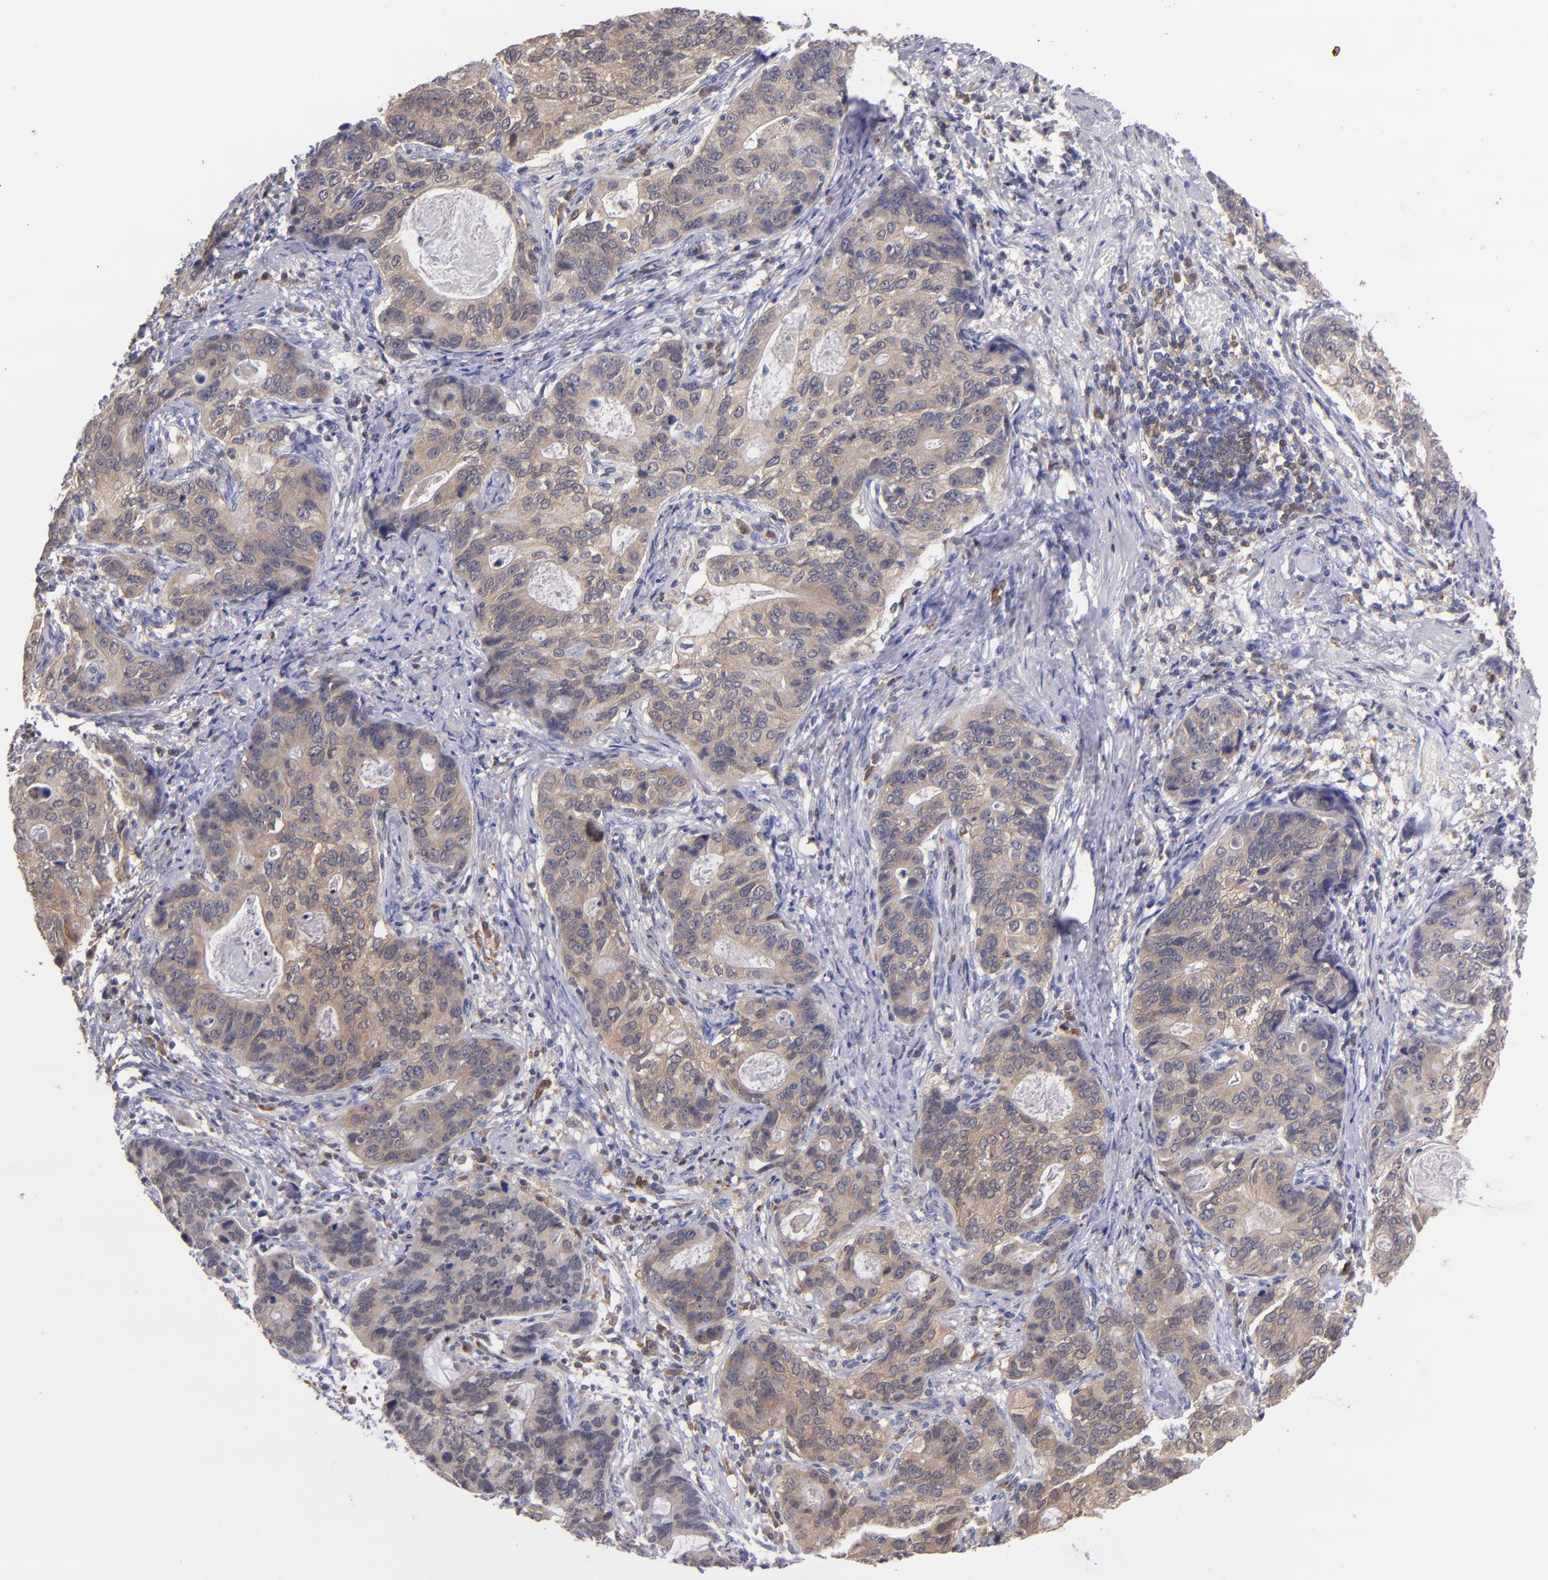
{"staining": {"intensity": "weak", "quantity": "25%-75%", "location": "cytoplasmic/membranous"}, "tissue": "stomach cancer", "cell_type": "Tumor cells", "image_type": "cancer", "snomed": [{"axis": "morphology", "description": "Adenocarcinoma, NOS"}, {"axis": "topography", "description": "Esophagus"}, {"axis": "topography", "description": "Stomach"}], "caption": "A brown stain shows weak cytoplasmic/membranous positivity of a protein in stomach cancer (adenocarcinoma) tumor cells.", "gene": "PRKCD", "patient": {"sex": "male", "age": 74}}